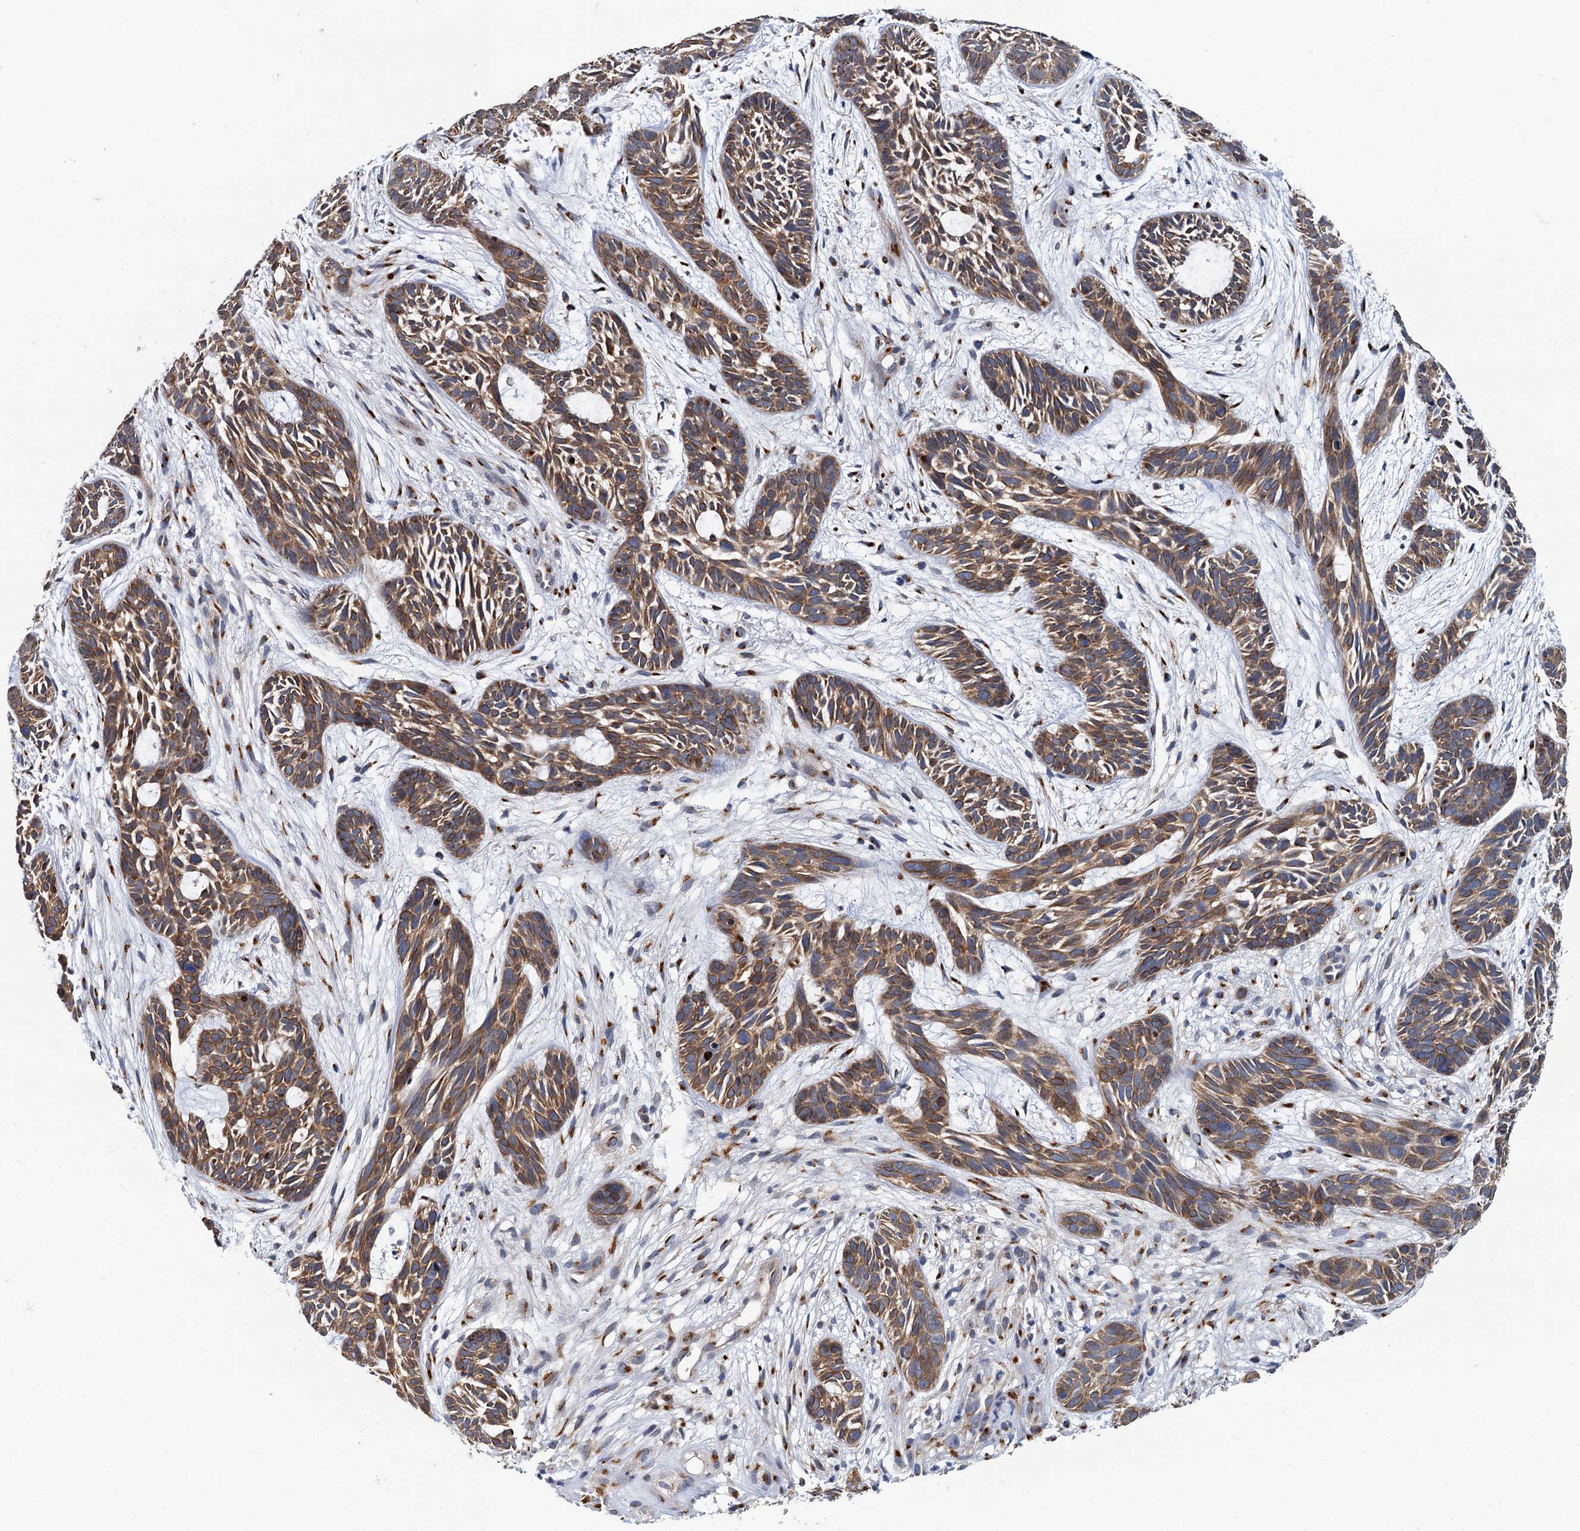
{"staining": {"intensity": "moderate", "quantity": ">75%", "location": "cytoplasmic/membranous"}, "tissue": "skin cancer", "cell_type": "Tumor cells", "image_type": "cancer", "snomed": [{"axis": "morphology", "description": "Basal cell carcinoma"}, {"axis": "topography", "description": "Skin"}], "caption": "Immunohistochemical staining of human basal cell carcinoma (skin) demonstrates medium levels of moderate cytoplasmic/membranous positivity in approximately >75% of tumor cells.", "gene": "BET1L", "patient": {"sex": "male", "age": 89}}